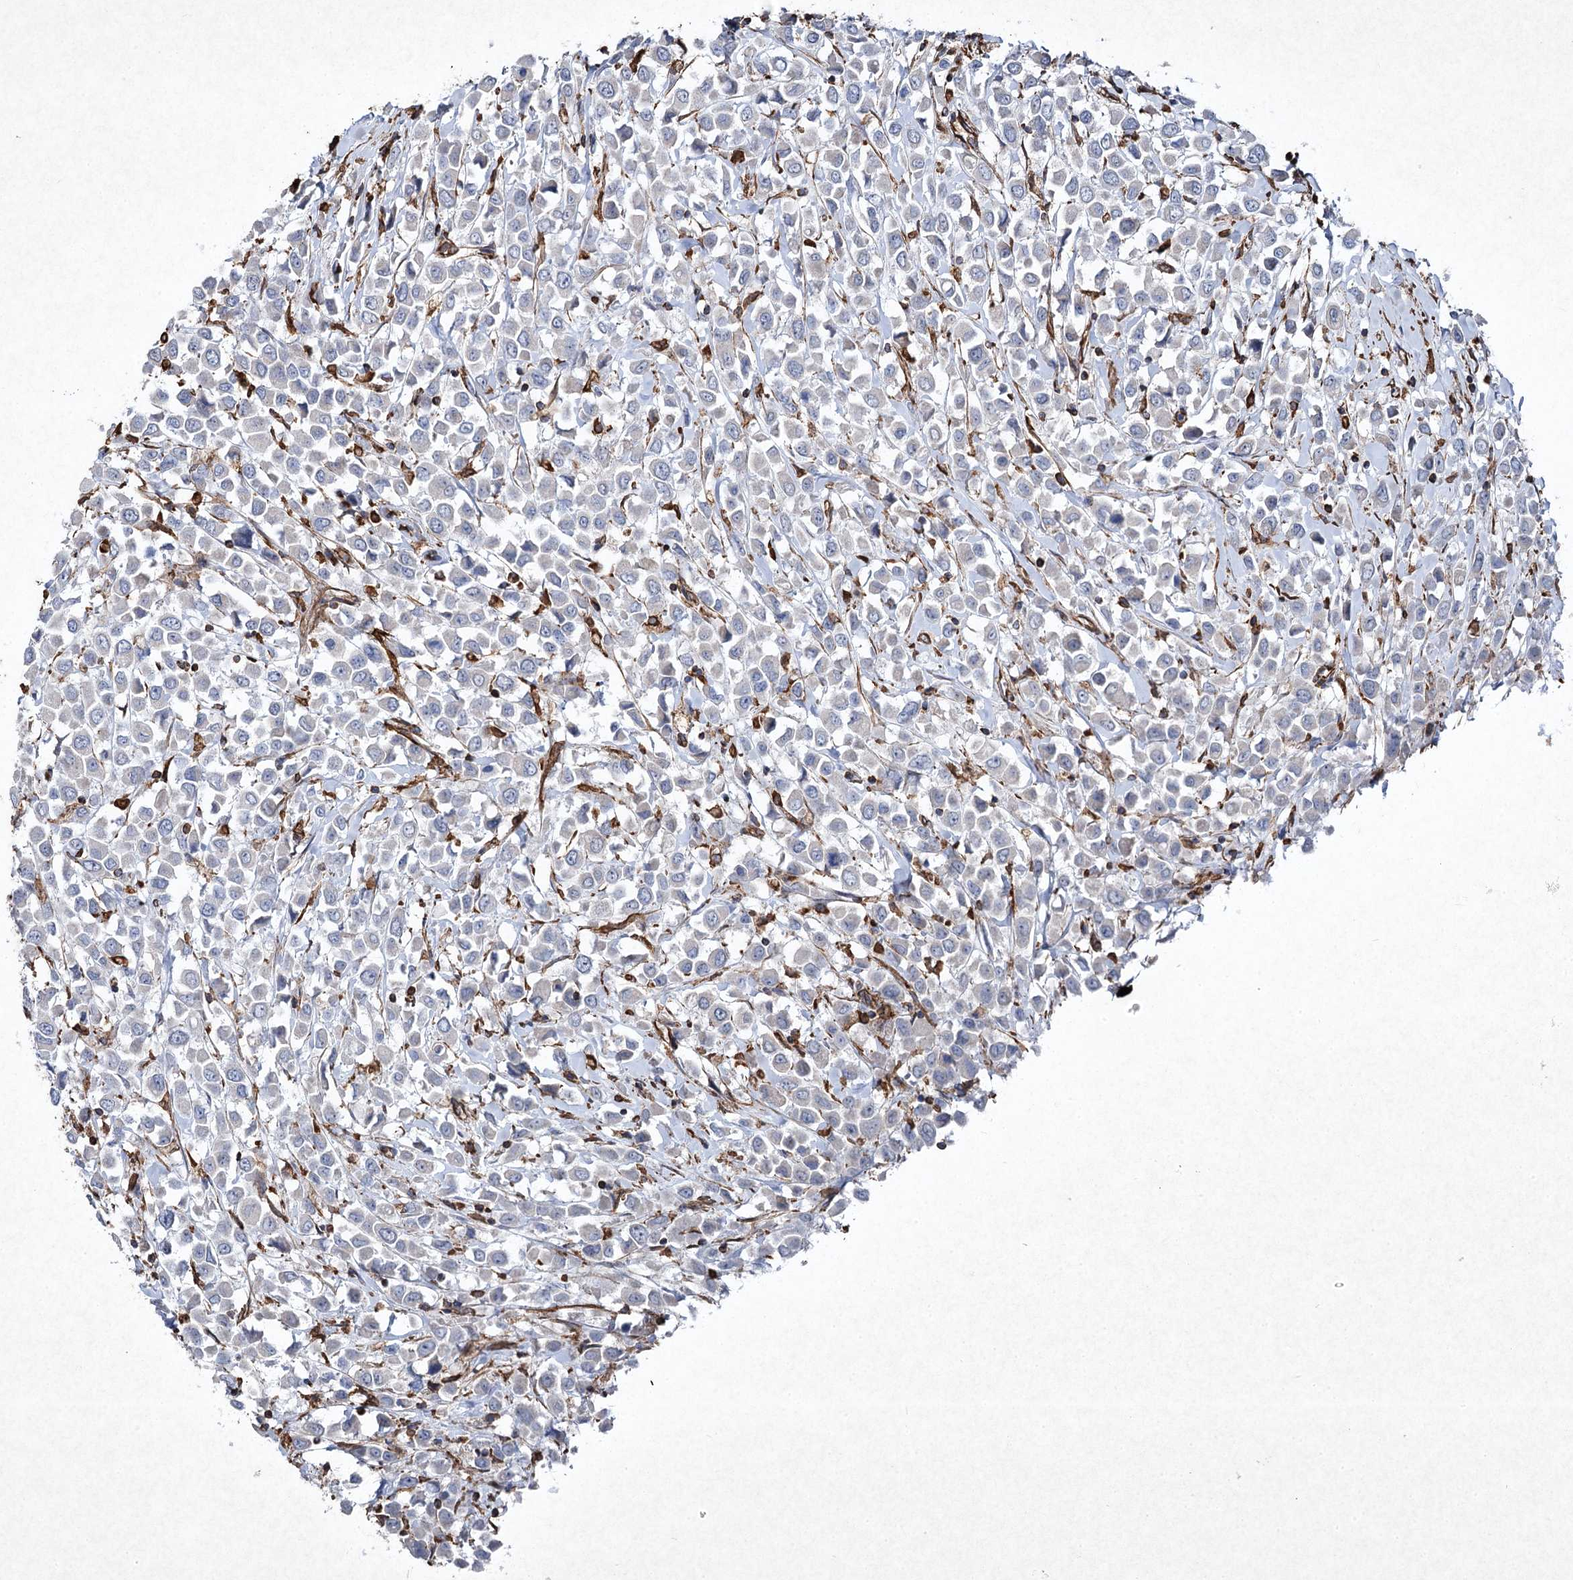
{"staining": {"intensity": "negative", "quantity": "none", "location": "none"}, "tissue": "breast cancer", "cell_type": "Tumor cells", "image_type": "cancer", "snomed": [{"axis": "morphology", "description": "Duct carcinoma"}, {"axis": "topography", "description": "Breast"}], "caption": "This is an IHC histopathology image of human breast cancer. There is no positivity in tumor cells.", "gene": "CLEC4M", "patient": {"sex": "female", "age": 61}}